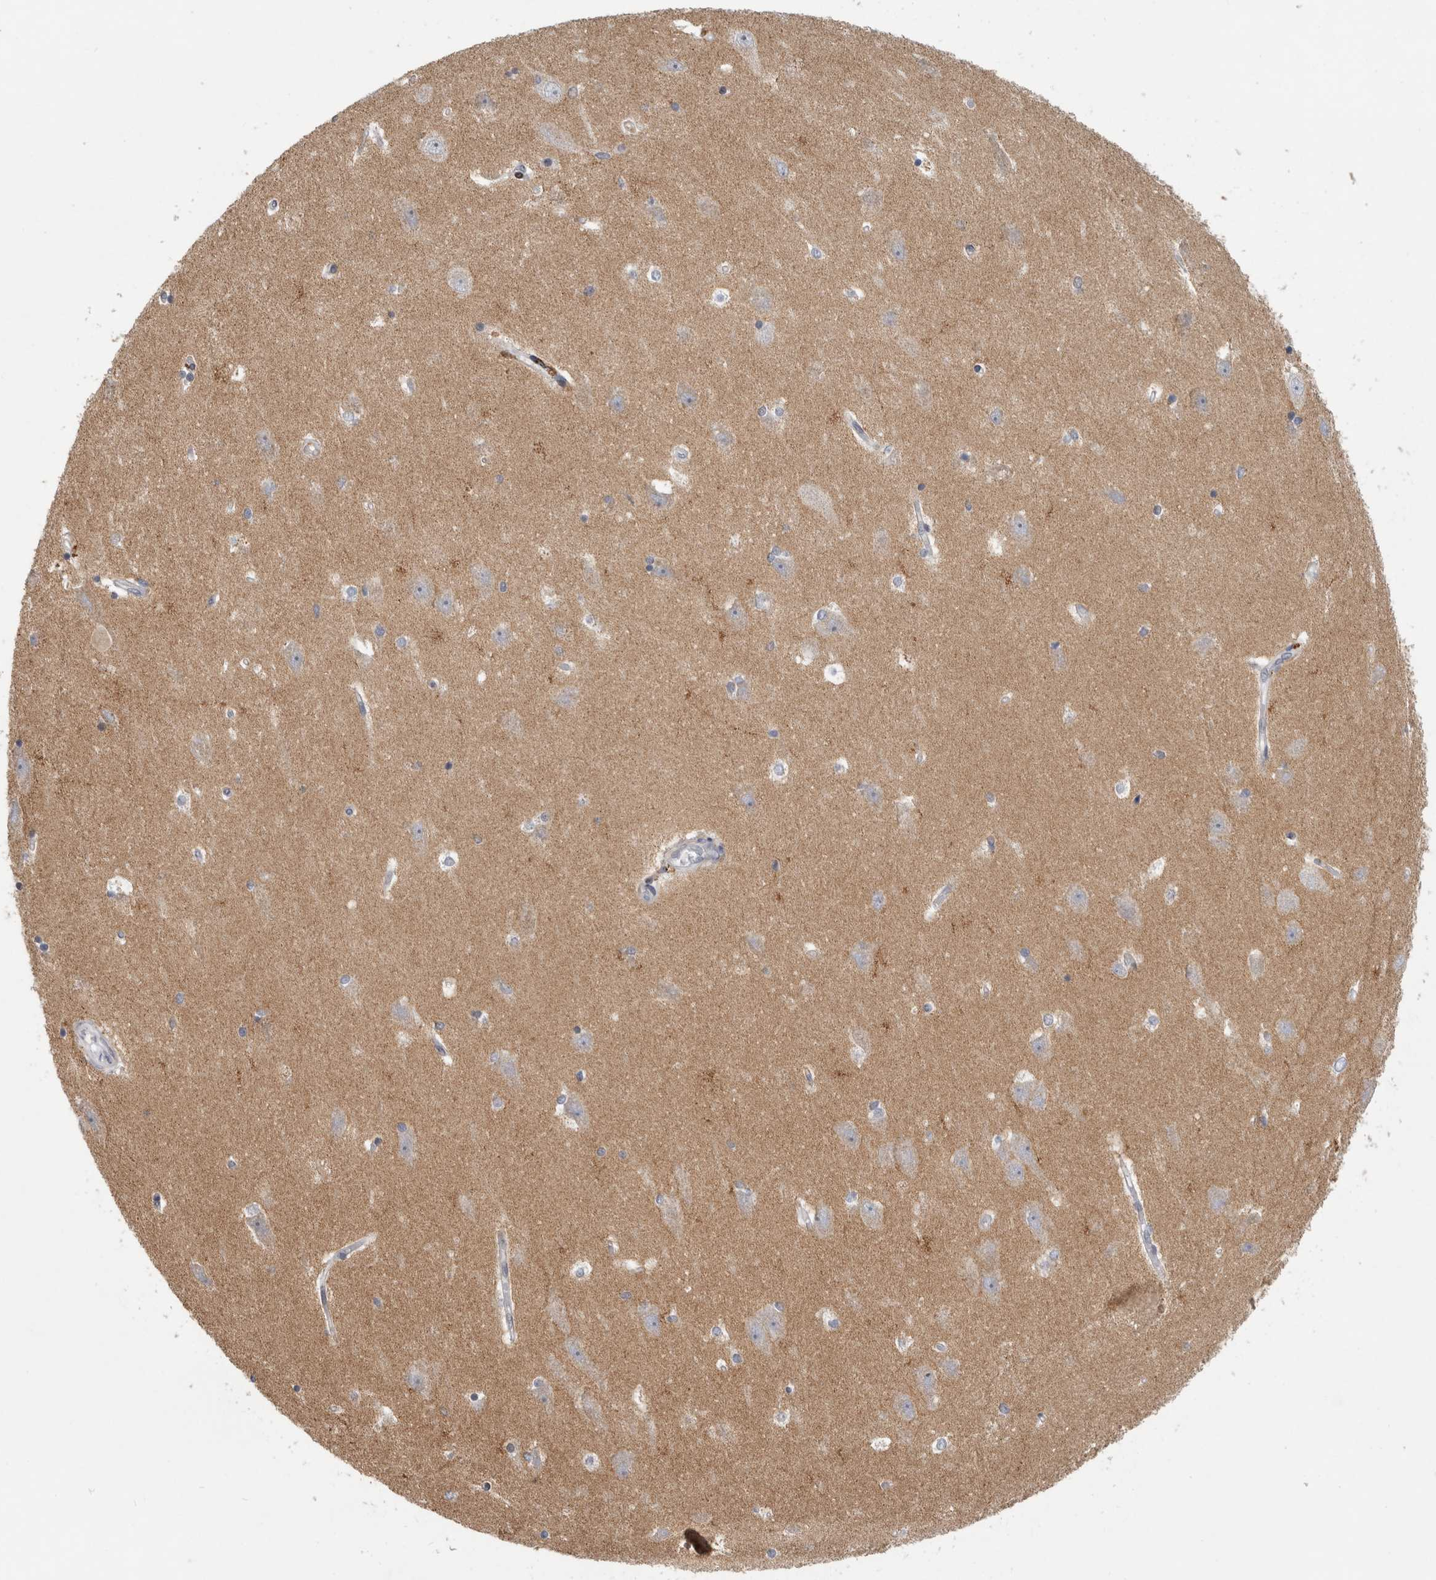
{"staining": {"intensity": "moderate", "quantity": "<25%", "location": "nuclear"}, "tissue": "hippocampus", "cell_type": "Glial cells", "image_type": "normal", "snomed": [{"axis": "morphology", "description": "Normal tissue, NOS"}, {"axis": "topography", "description": "Hippocampus"}], "caption": "Moderate nuclear staining is present in about <25% of glial cells in unremarkable hippocampus. Nuclei are stained in blue.", "gene": "RBM48", "patient": {"sex": "male", "age": 45}}